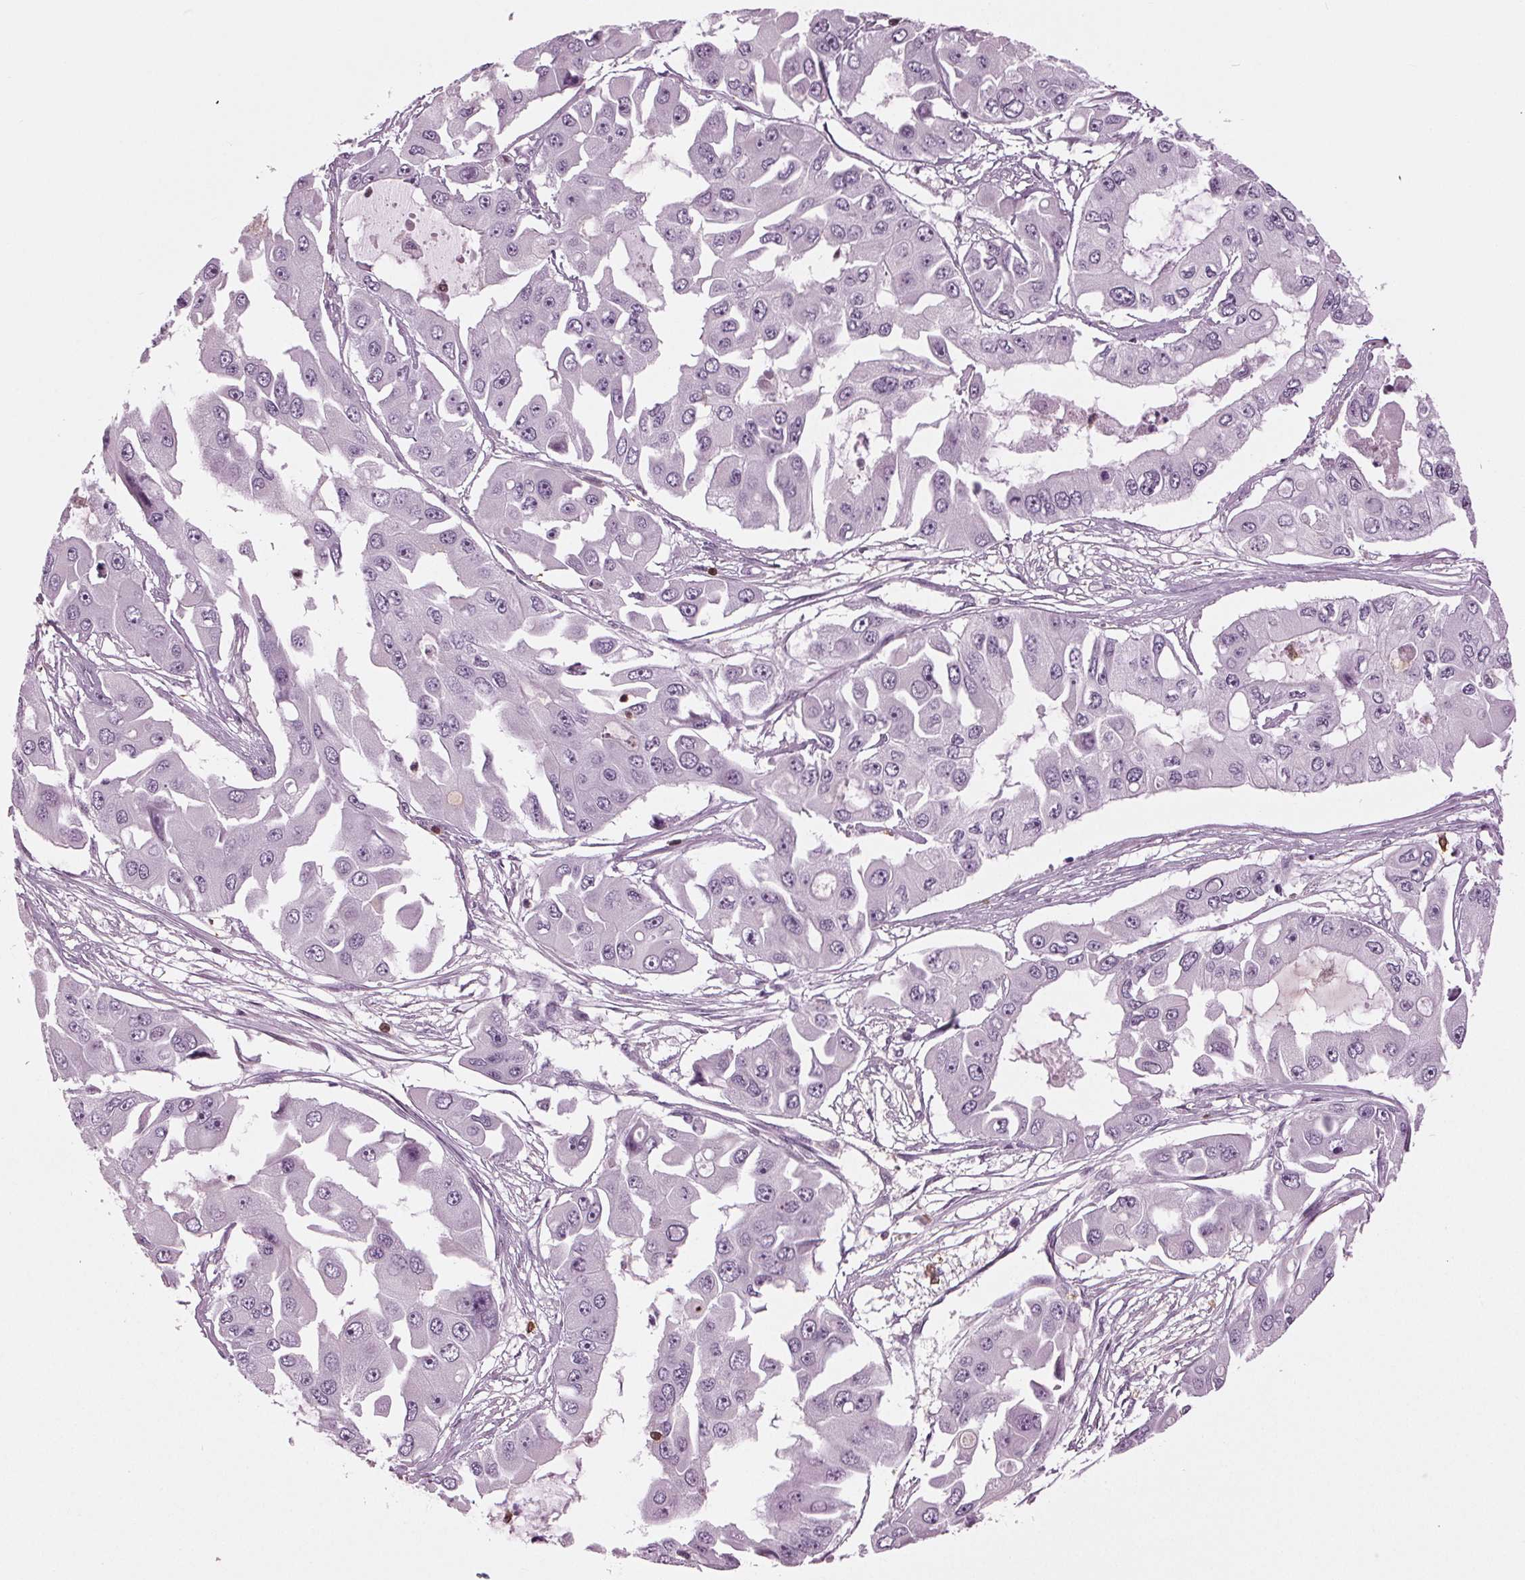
{"staining": {"intensity": "negative", "quantity": "none", "location": "none"}, "tissue": "ovarian cancer", "cell_type": "Tumor cells", "image_type": "cancer", "snomed": [{"axis": "morphology", "description": "Cystadenocarcinoma, serous, NOS"}, {"axis": "topography", "description": "Ovary"}], "caption": "Immunohistochemistry (IHC) of human ovarian cancer displays no positivity in tumor cells.", "gene": "BTLA", "patient": {"sex": "female", "age": 56}}